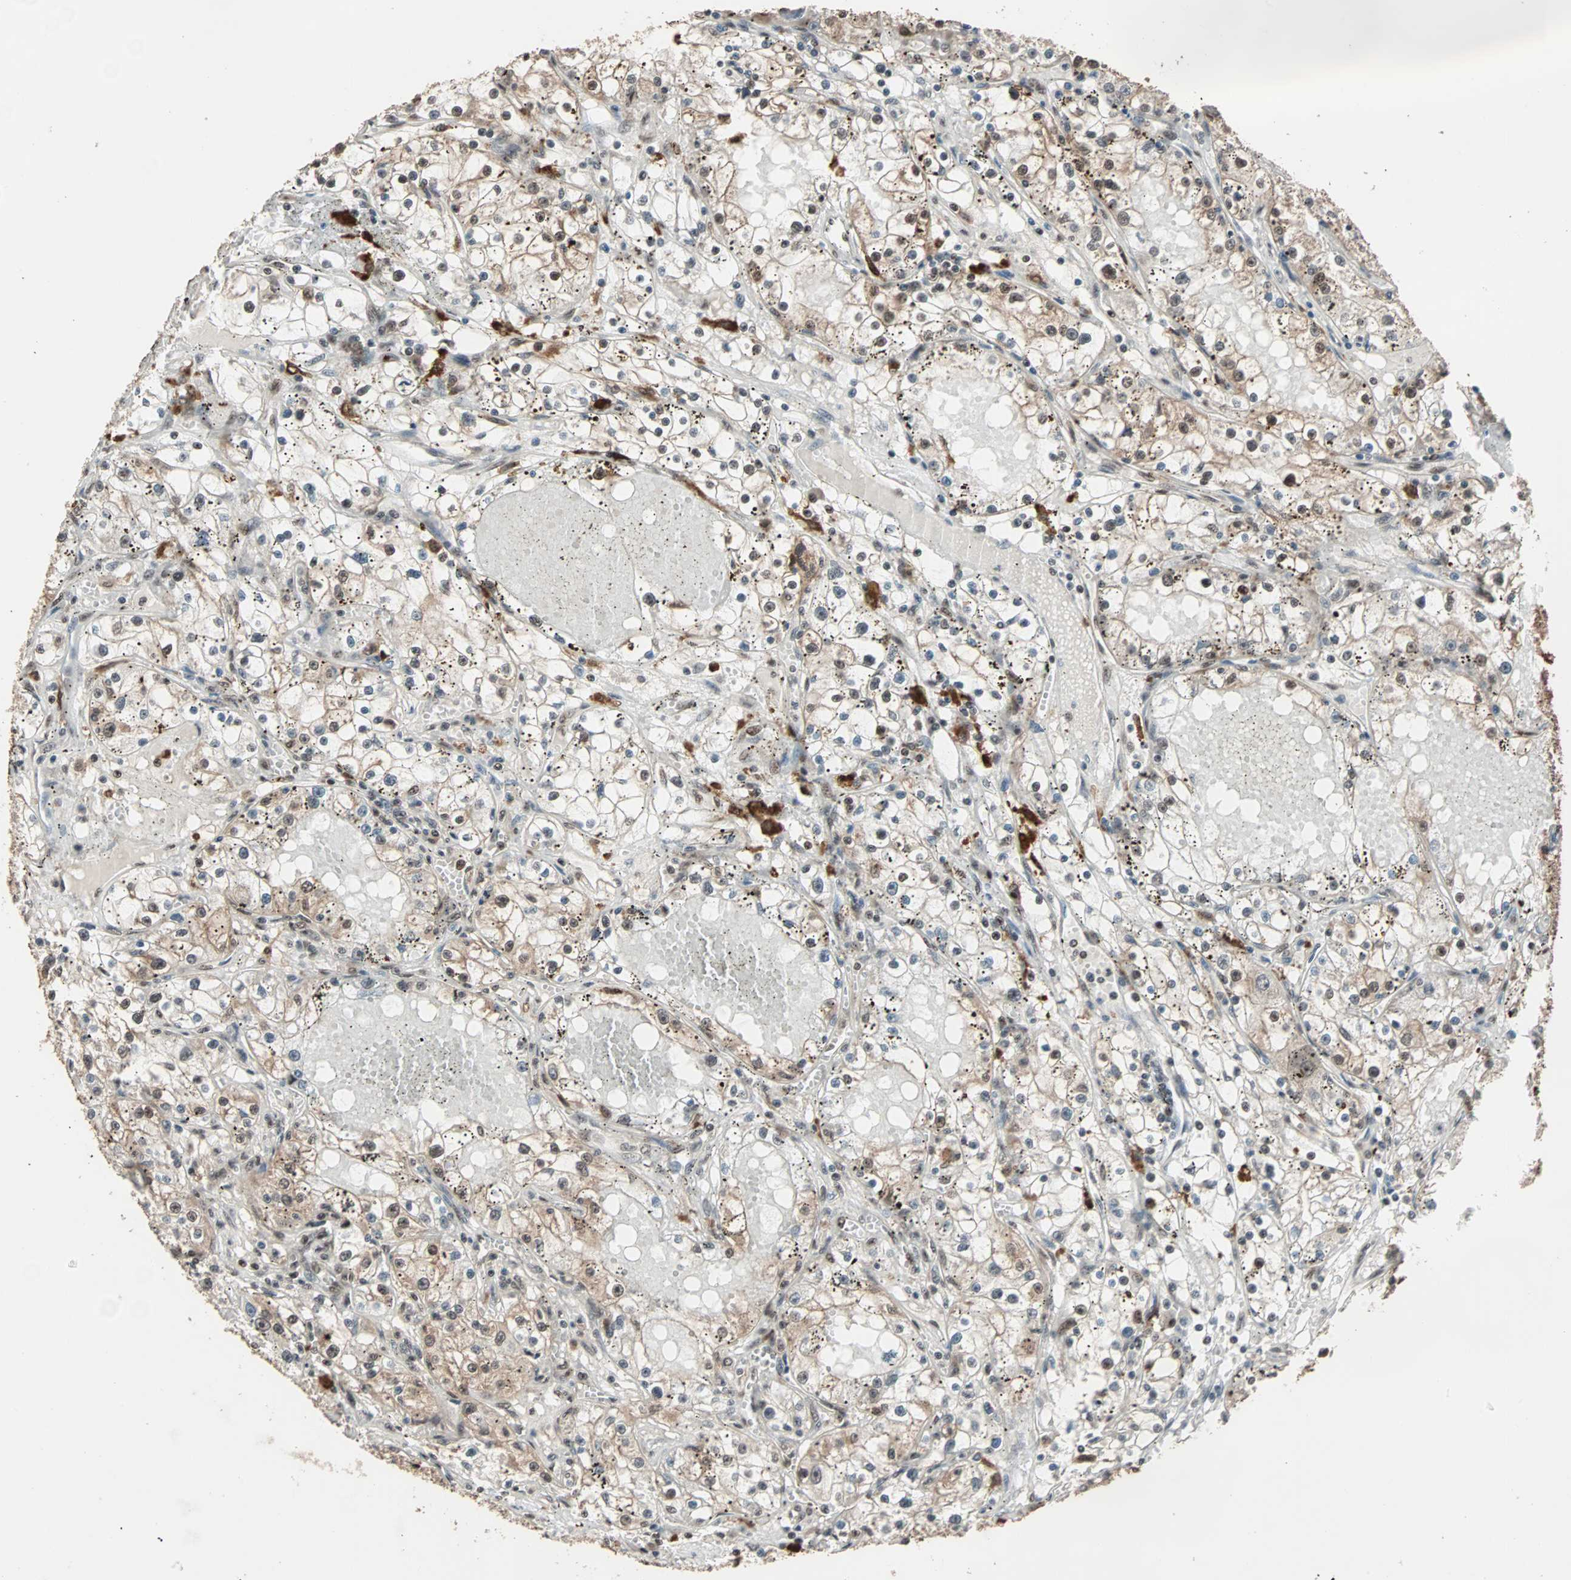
{"staining": {"intensity": "moderate", "quantity": "25%-75%", "location": "cytoplasmic/membranous,nuclear"}, "tissue": "renal cancer", "cell_type": "Tumor cells", "image_type": "cancer", "snomed": [{"axis": "morphology", "description": "Adenocarcinoma, NOS"}, {"axis": "topography", "description": "Kidney"}], "caption": "This micrograph reveals IHC staining of human adenocarcinoma (renal), with medium moderate cytoplasmic/membranous and nuclear staining in approximately 25%-75% of tumor cells.", "gene": "ZNF44", "patient": {"sex": "male", "age": 56}}